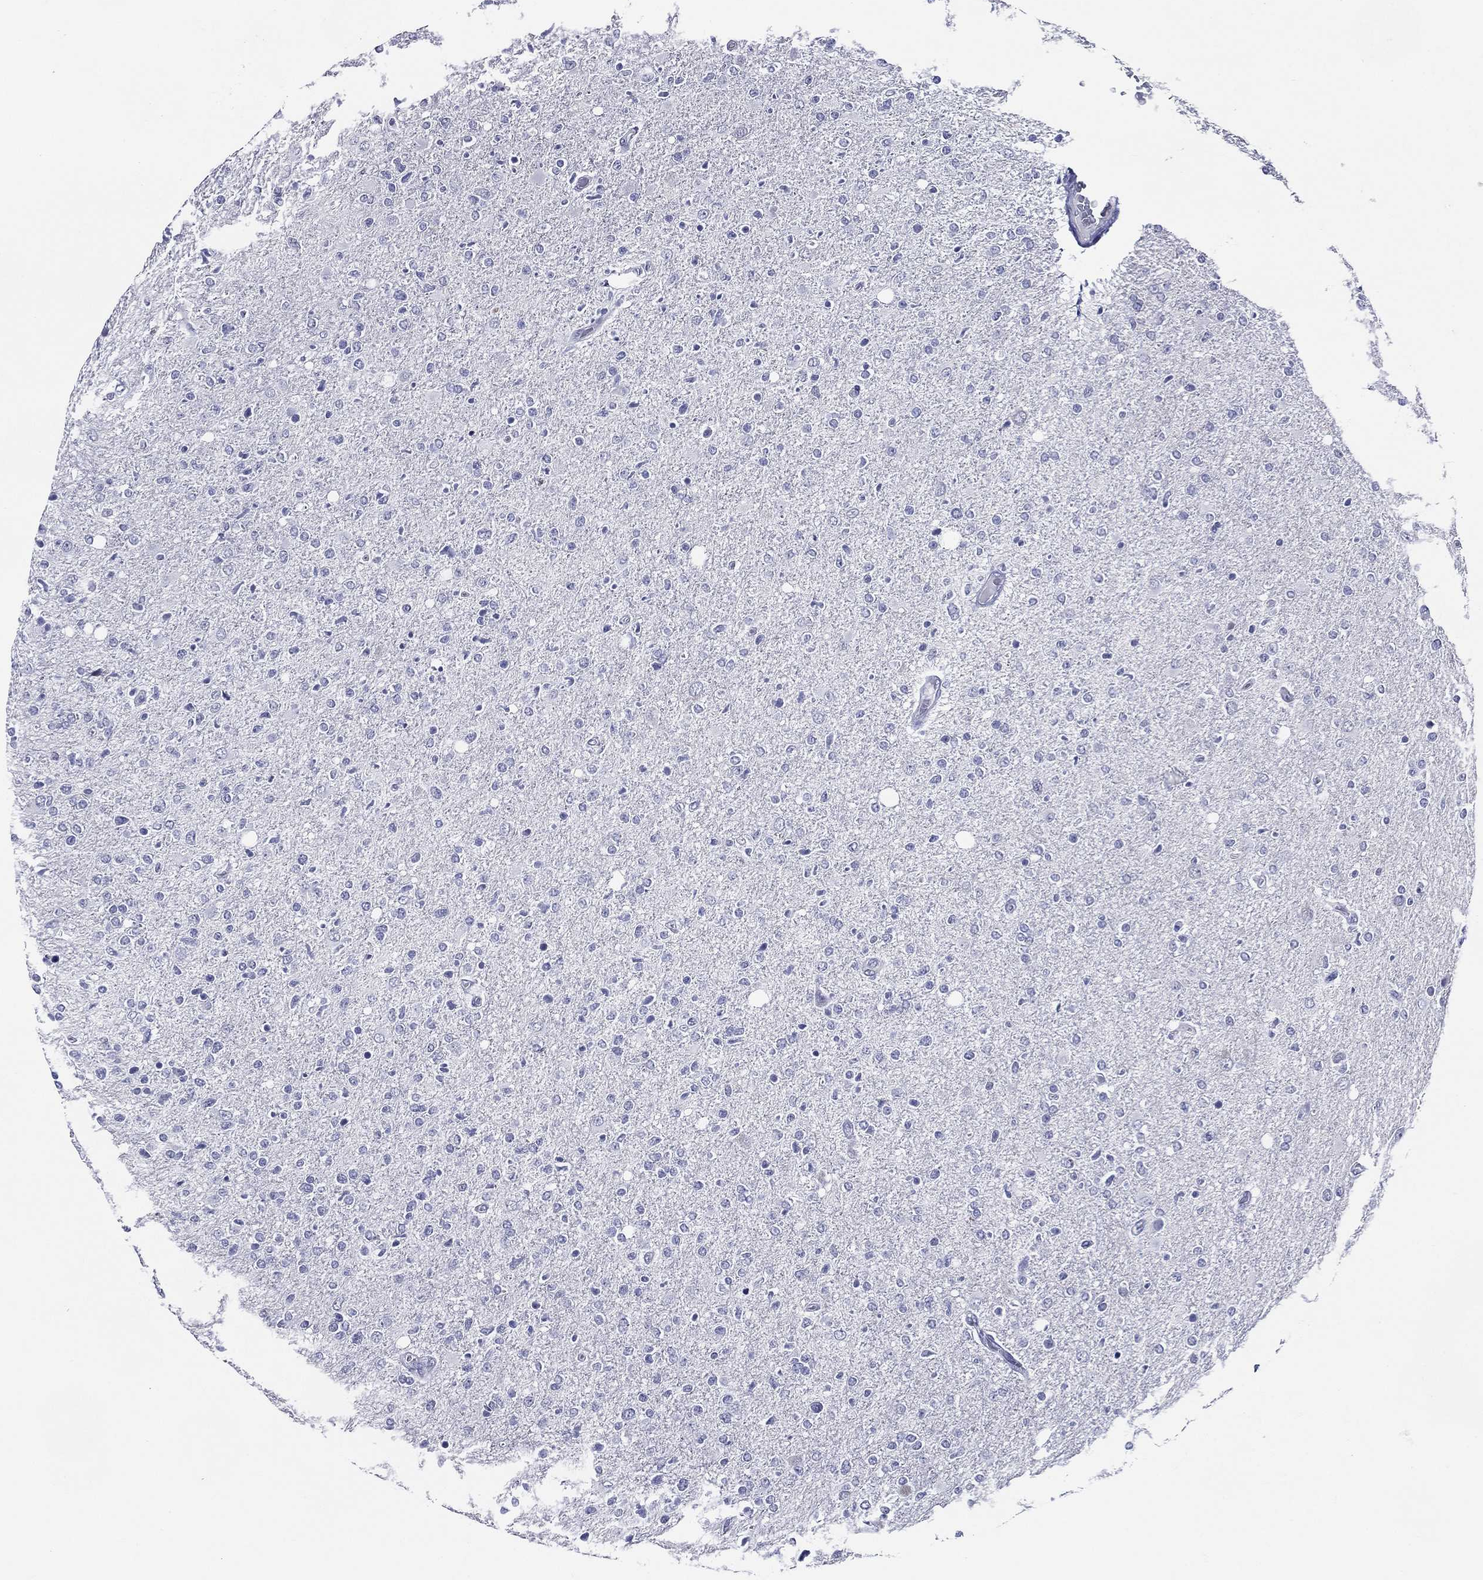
{"staining": {"intensity": "negative", "quantity": "none", "location": "none"}, "tissue": "glioma", "cell_type": "Tumor cells", "image_type": "cancer", "snomed": [{"axis": "morphology", "description": "Glioma, malignant, High grade"}, {"axis": "topography", "description": "Cerebral cortex"}], "caption": "The micrograph exhibits no significant positivity in tumor cells of glioma.", "gene": "ACE2", "patient": {"sex": "male", "age": 70}}